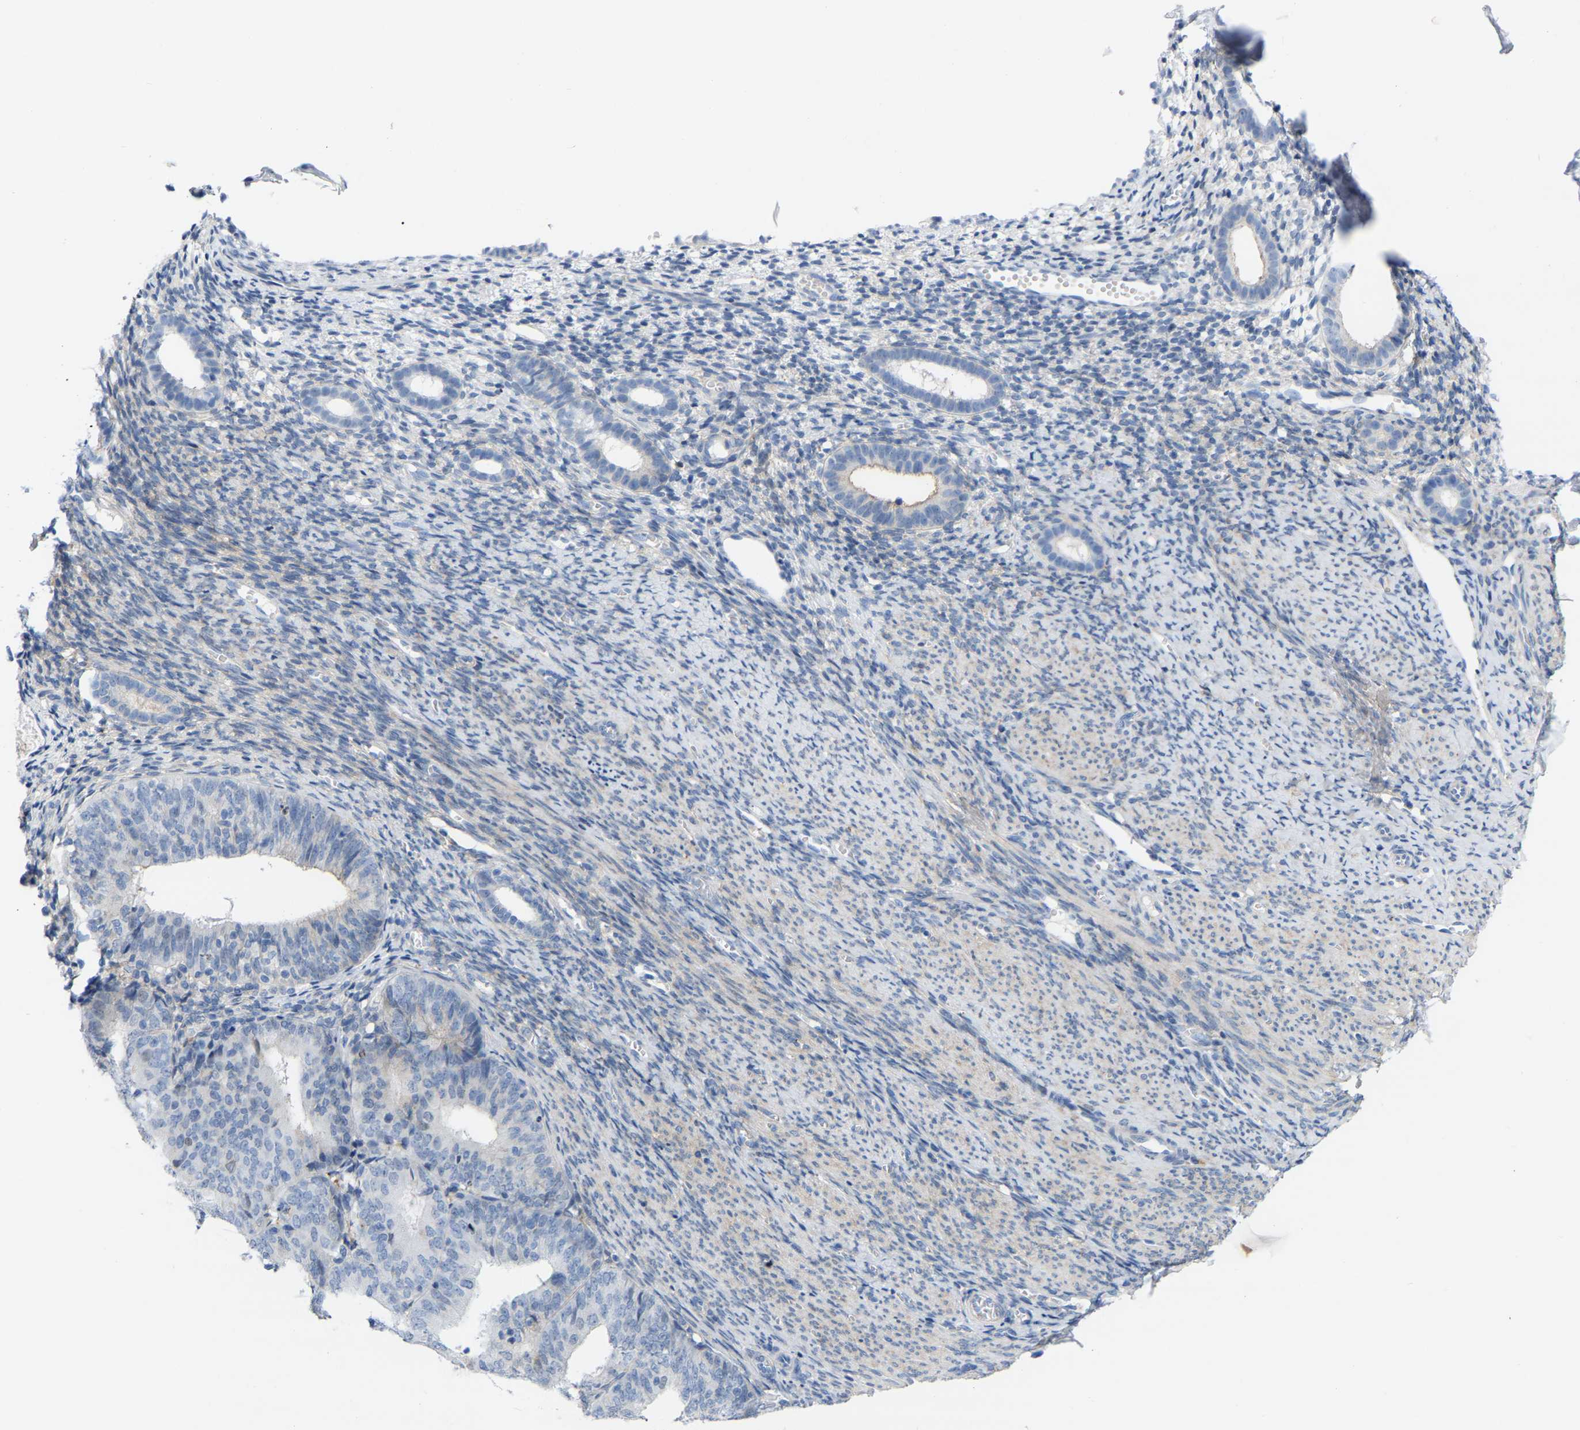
{"staining": {"intensity": "negative", "quantity": "none", "location": "none"}, "tissue": "endometrium", "cell_type": "Cells in endometrial stroma", "image_type": "normal", "snomed": [{"axis": "morphology", "description": "Normal tissue, NOS"}, {"axis": "morphology", "description": "Adenocarcinoma, NOS"}, {"axis": "topography", "description": "Endometrium"}], "caption": "Cells in endometrial stroma are negative for brown protein staining in normal endometrium.", "gene": "ABTB2", "patient": {"sex": "female", "age": 57}}